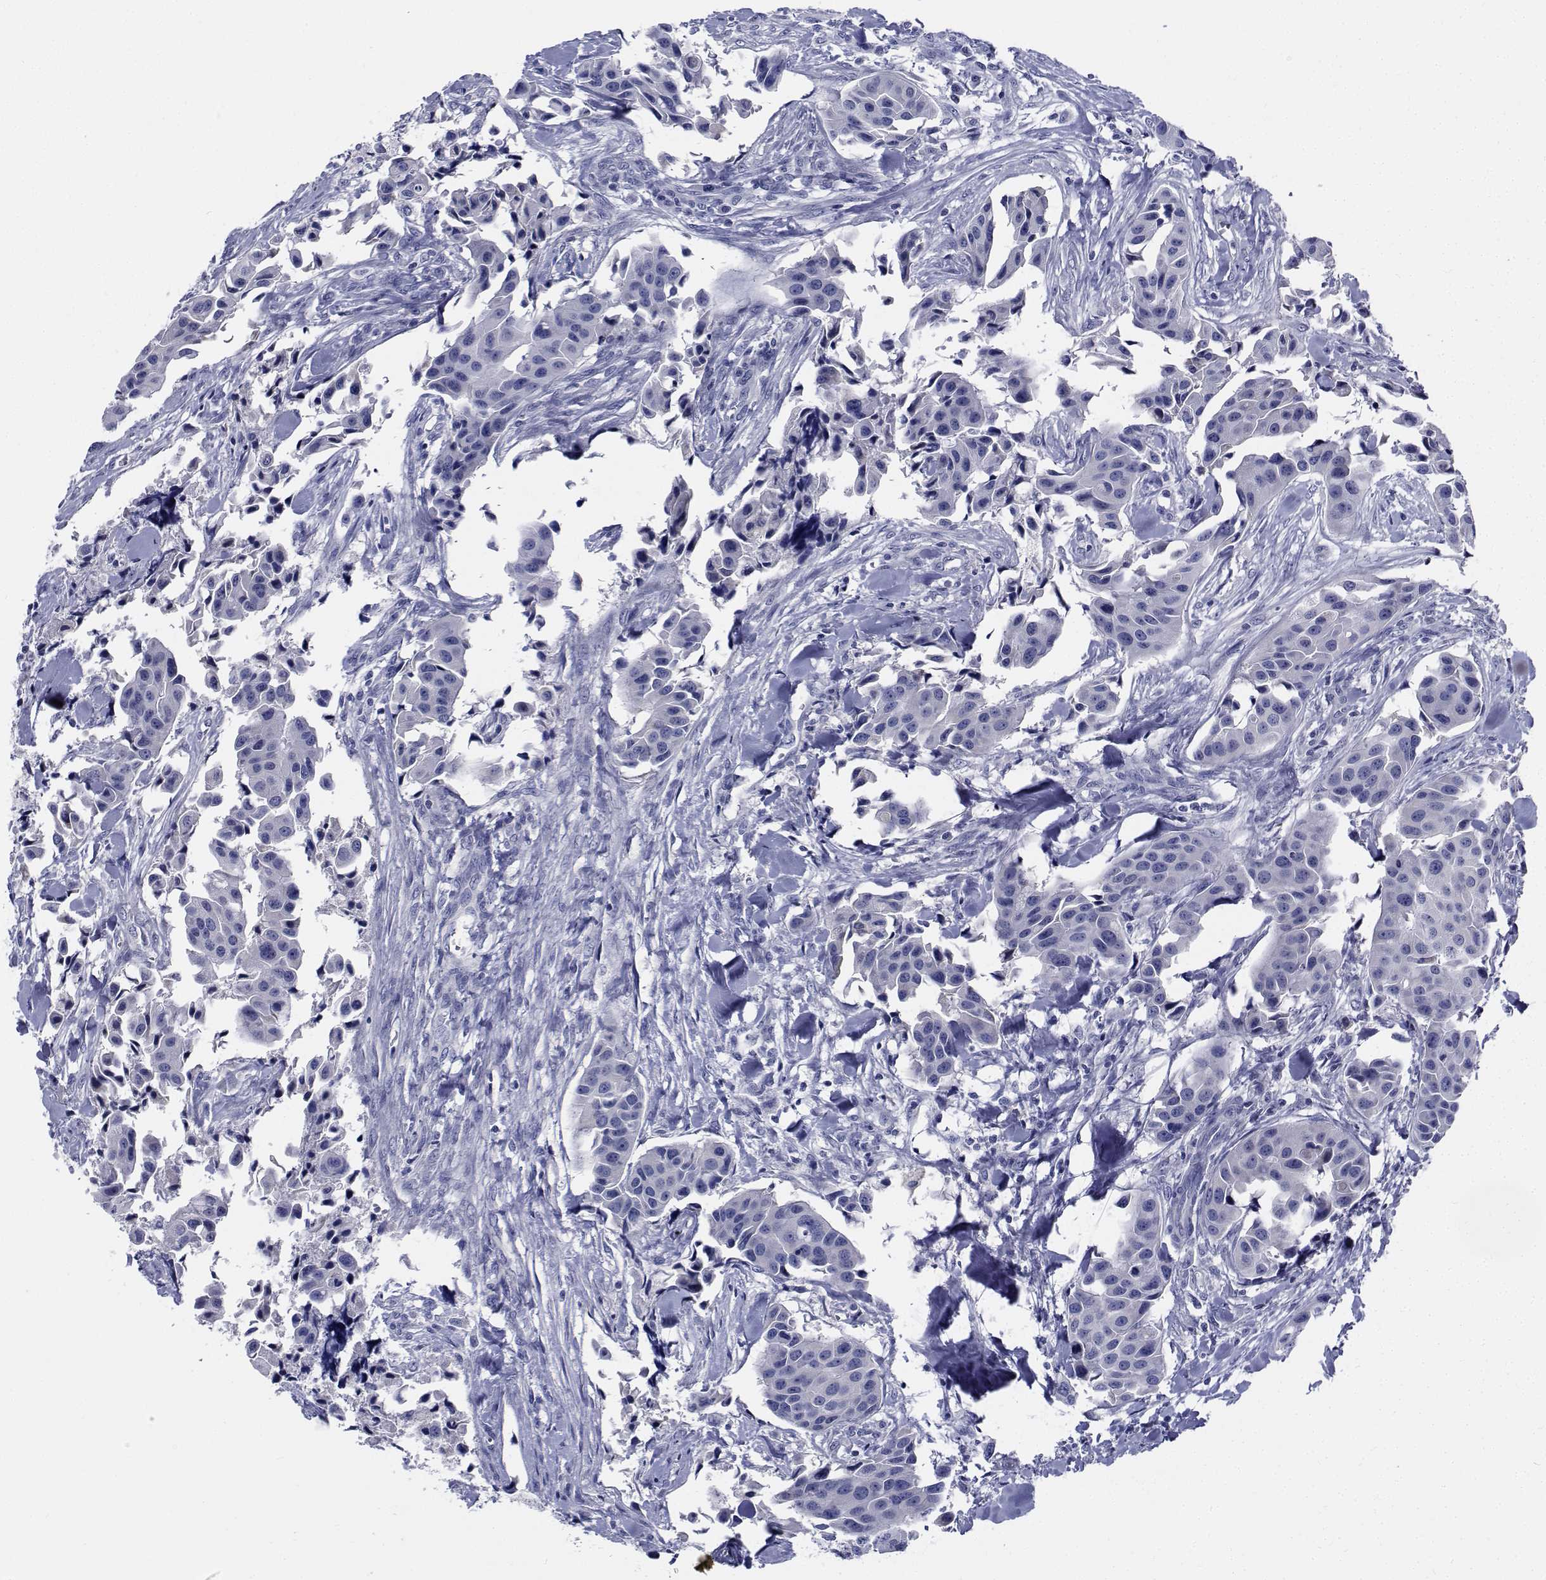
{"staining": {"intensity": "negative", "quantity": "none", "location": "none"}, "tissue": "head and neck cancer", "cell_type": "Tumor cells", "image_type": "cancer", "snomed": [{"axis": "morphology", "description": "Adenocarcinoma, NOS"}, {"axis": "topography", "description": "Head-Neck"}], "caption": "Tumor cells are negative for brown protein staining in adenocarcinoma (head and neck). (DAB (3,3'-diaminobenzidine) IHC with hematoxylin counter stain).", "gene": "CDHR3", "patient": {"sex": "male", "age": 76}}